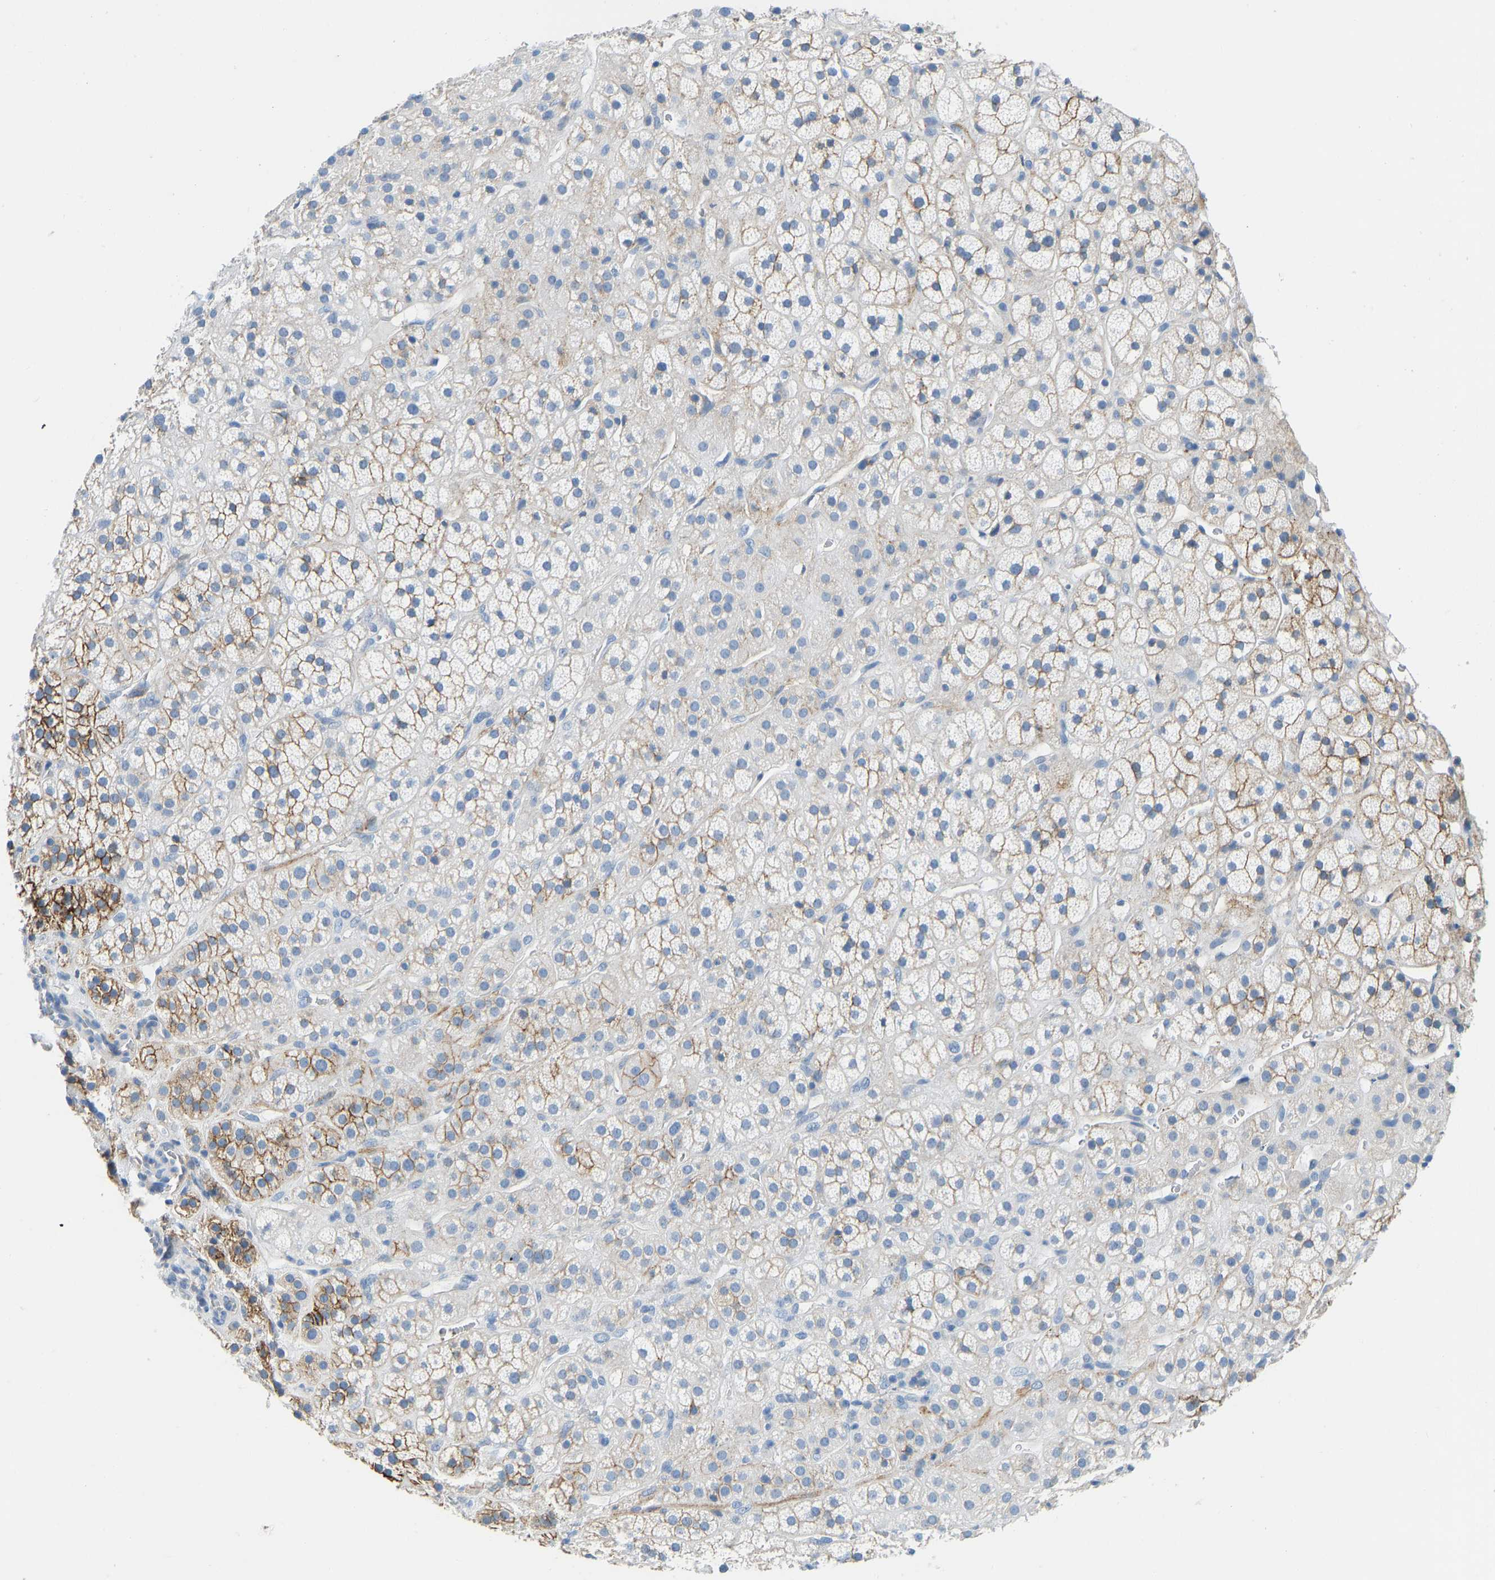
{"staining": {"intensity": "strong", "quantity": "25%-75%", "location": "cytoplasmic/membranous"}, "tissue": "adrenal gland", "cell_type": "Glandular cells", "image_type": "normal", "snomed": [{"axis": "morphology", "description": "Normal tissue, NOS"}, {"axis": "topography", "description": "Adrenal gland"}], "caption": "IHC histopathology image of benign adrenal gland: human adrenal gland stained using immunohistochemistry reveals high levels of strong protein expression localized specifically in the cytoplasmic/membranous of glandular cells, appearing as a cytoplasmic/membranous brown color.", "gene": "ATP1A1", "patient": {"sex": "male", "age": 56}}